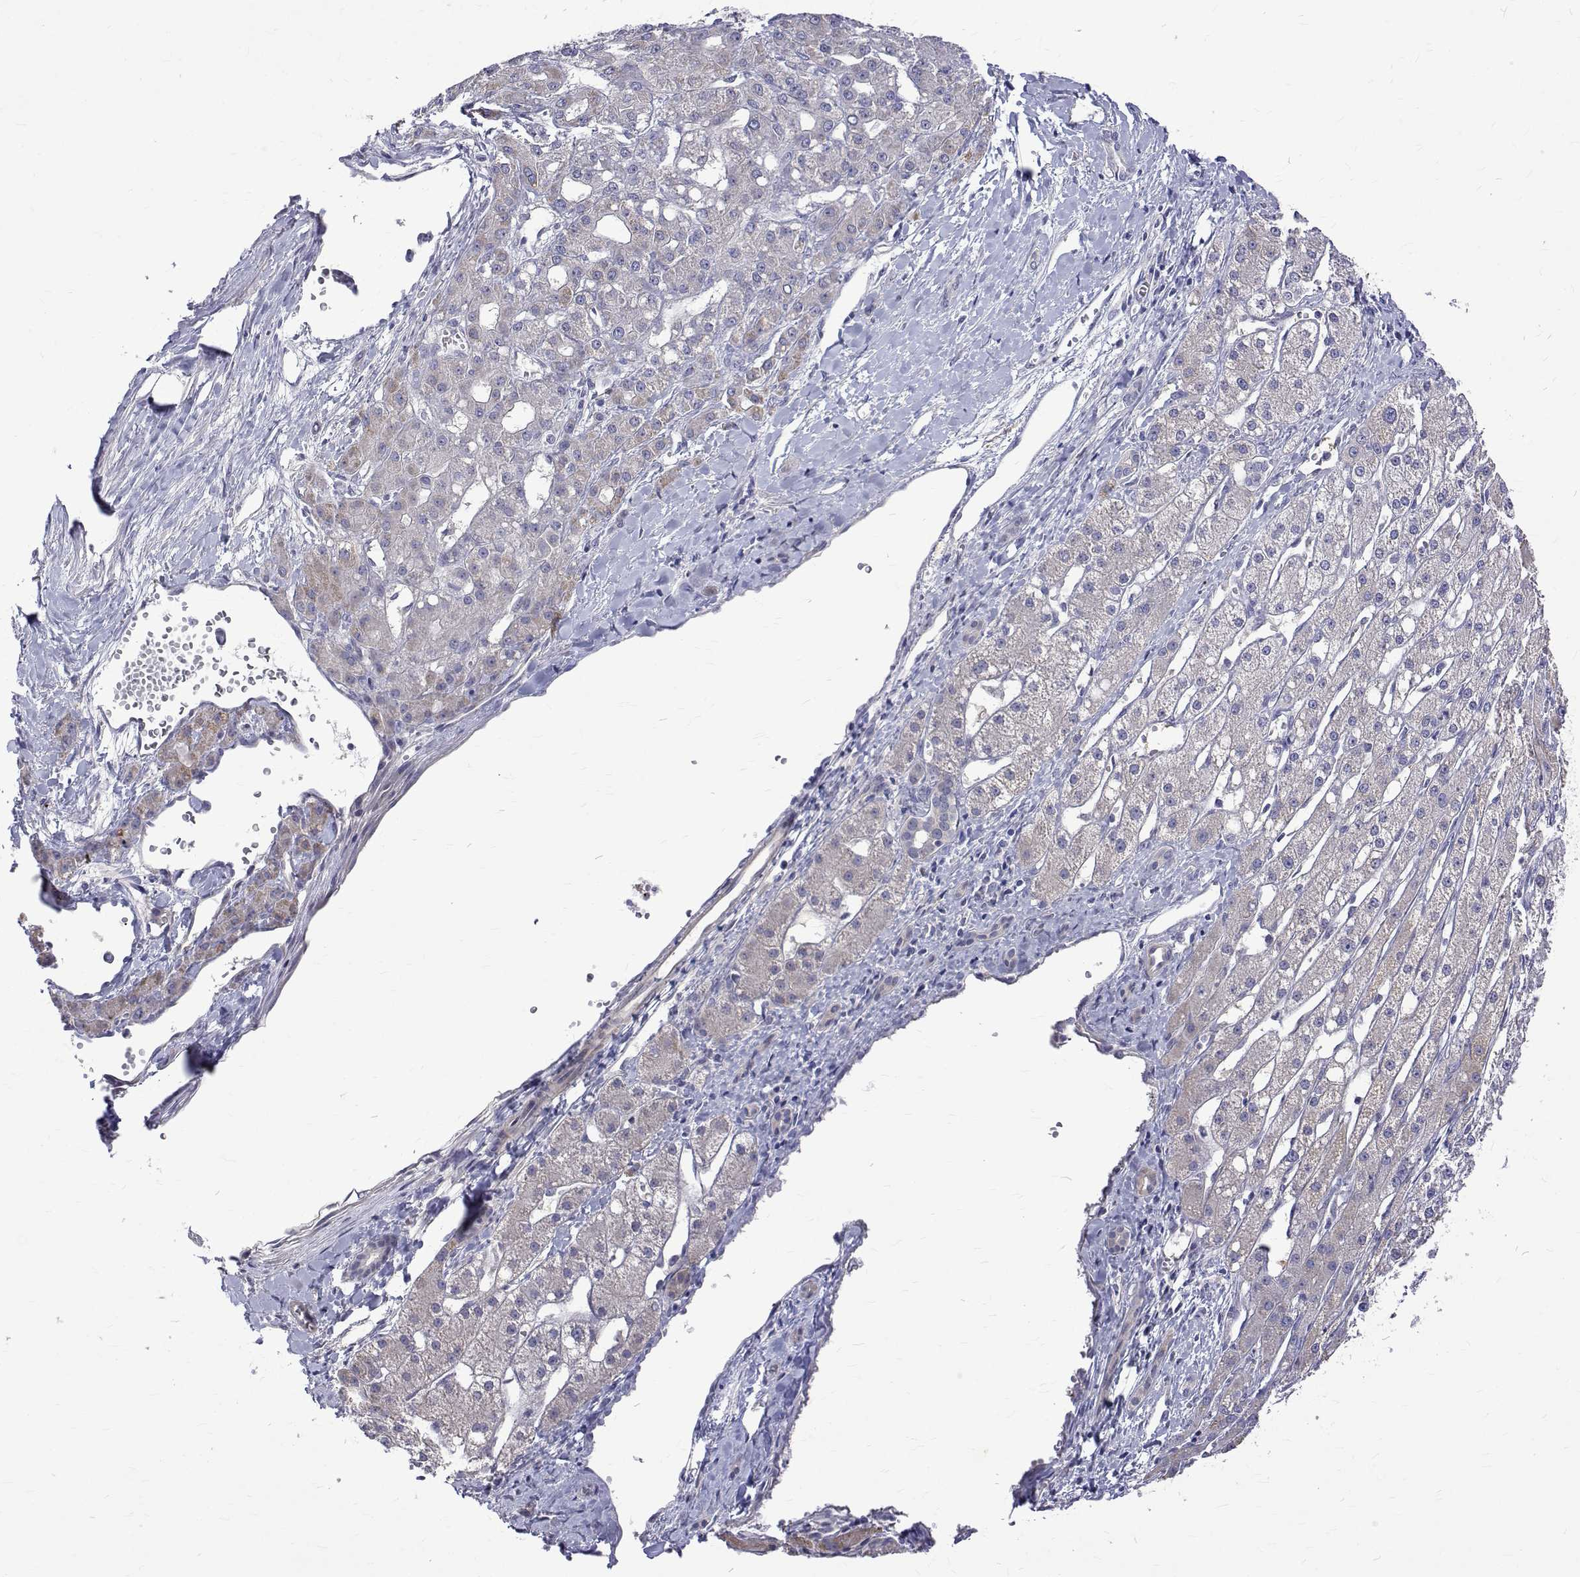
{"staining": {"intensity": "negative", "quantity": "none", "location": "none"}, "tissue": "liver cancer", "cell_type": "Tumor cells", "image_type": "cancer", "snomed": [{"axis": "morphology", "description": "Carcinoma, Hepatocellular, NOS"}, {"axis": "topography", "description": "Liver"}], "caption": "Immunohistochemical staining of human liver cancer (hepatocellular carcinoma) displays no significant expression in tumor cells.", "gene": "PADI1", "patient": {"sex": "male", "age": 67}}